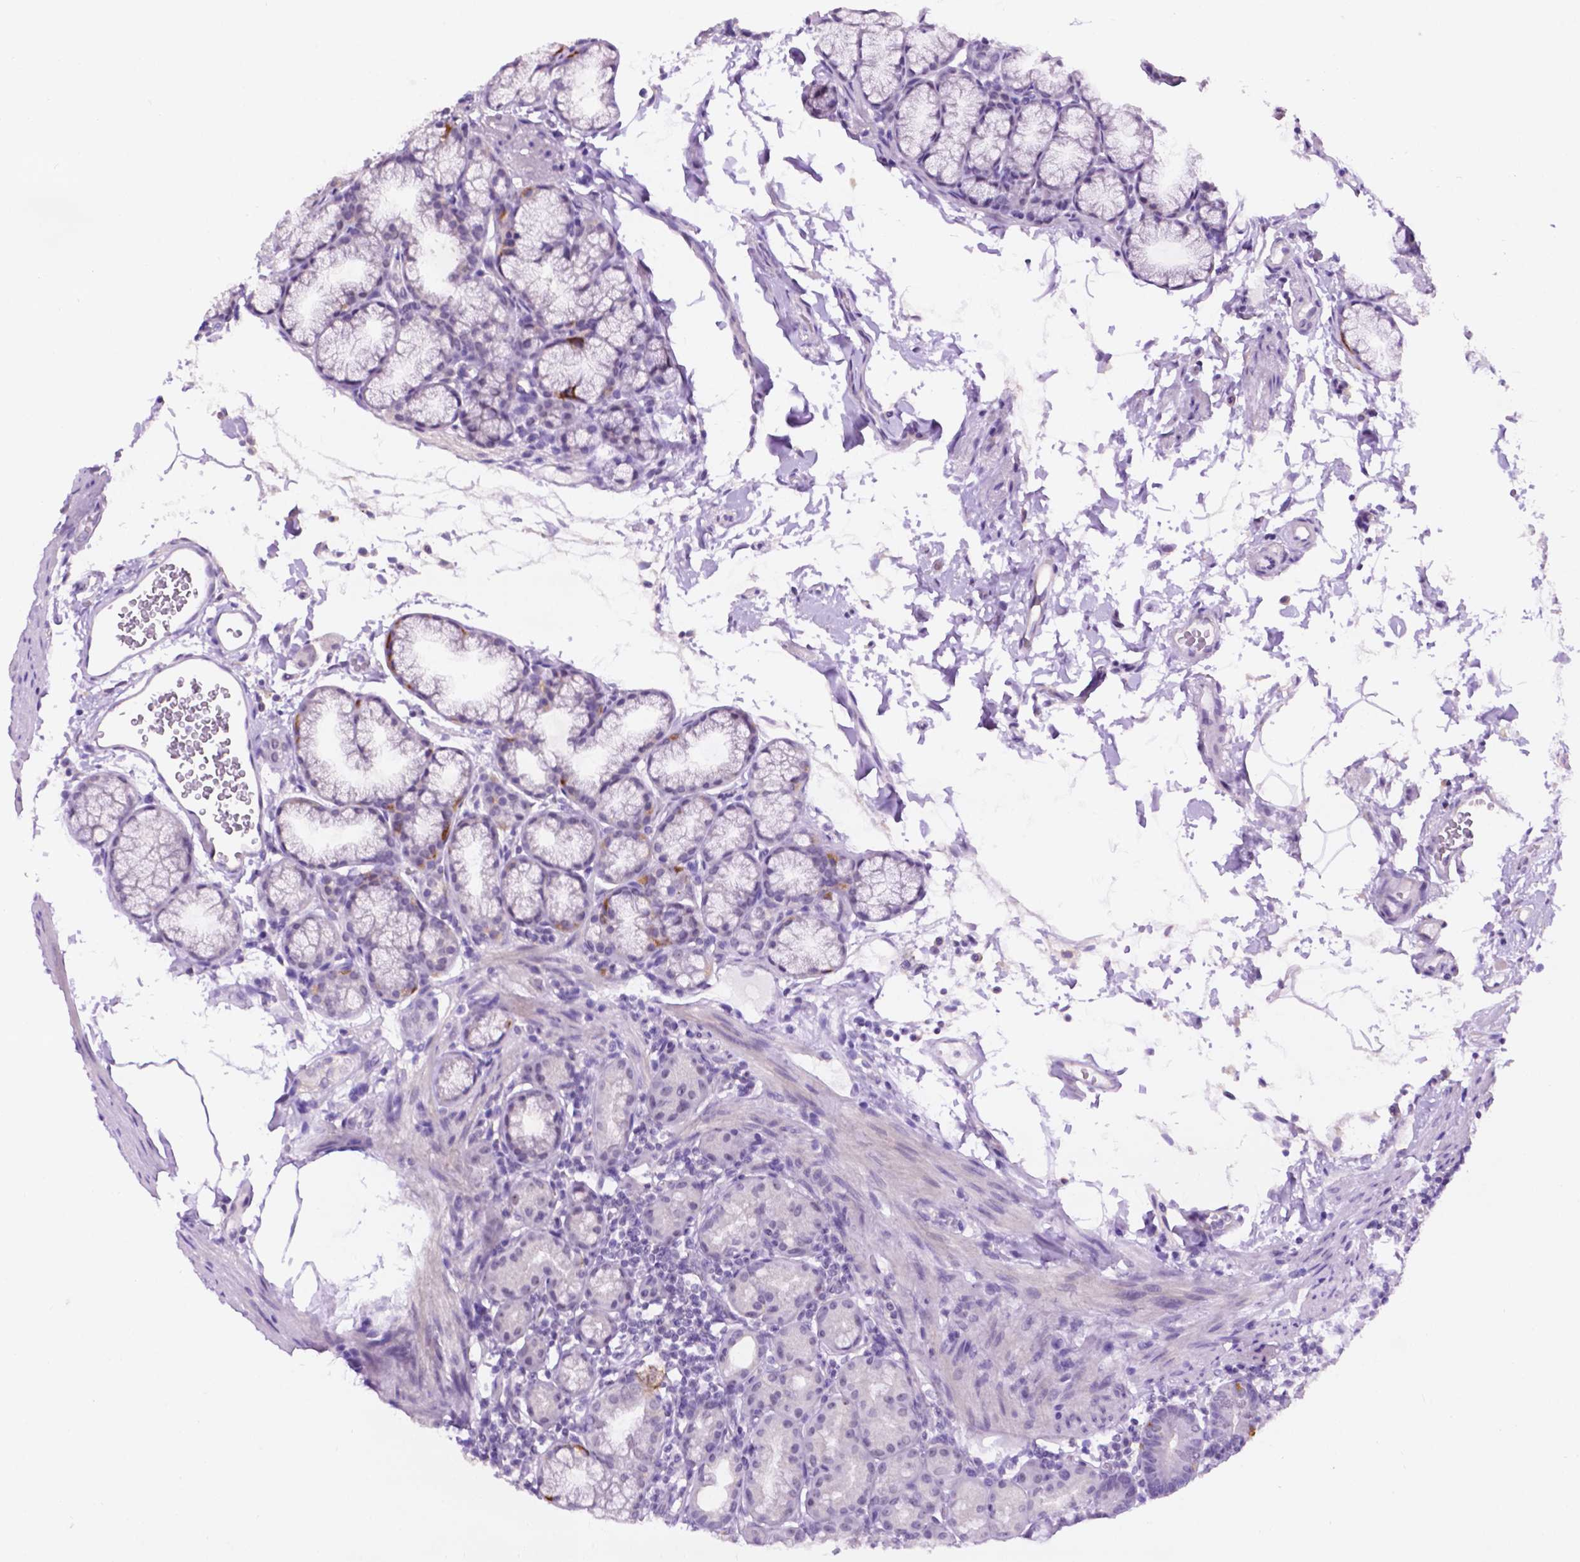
{"staining": {"intensity": "moderate", "quantity": "<25%", "location": "cytoplasmic/membranous"}, "tissue": "duodenum", "cell_type": "Glandular cells", "image_type": "normal", "snomed": [{"axis": "morphology", "description": "Normal tissue, NOS"}, {"axis": "topography", "description": "Pancreas"}, {"axis": "topography", "description": "Duodenum"}], "caption": "IHC staining of normal duodenum, which exhibits low levels of moderate cytoplasmic/membranous positivity in about <25% of glandular cells indicating moderate cytoplasmic/membranous protein staining. The staining was performed using DAB (3,3'-diaminobenzidine) (brown) for protein detection and nuclei were counterstained in hematoxylin (blue).", "gene": "TACSTD2", "patient": {"sex": "male", "age": 59}}